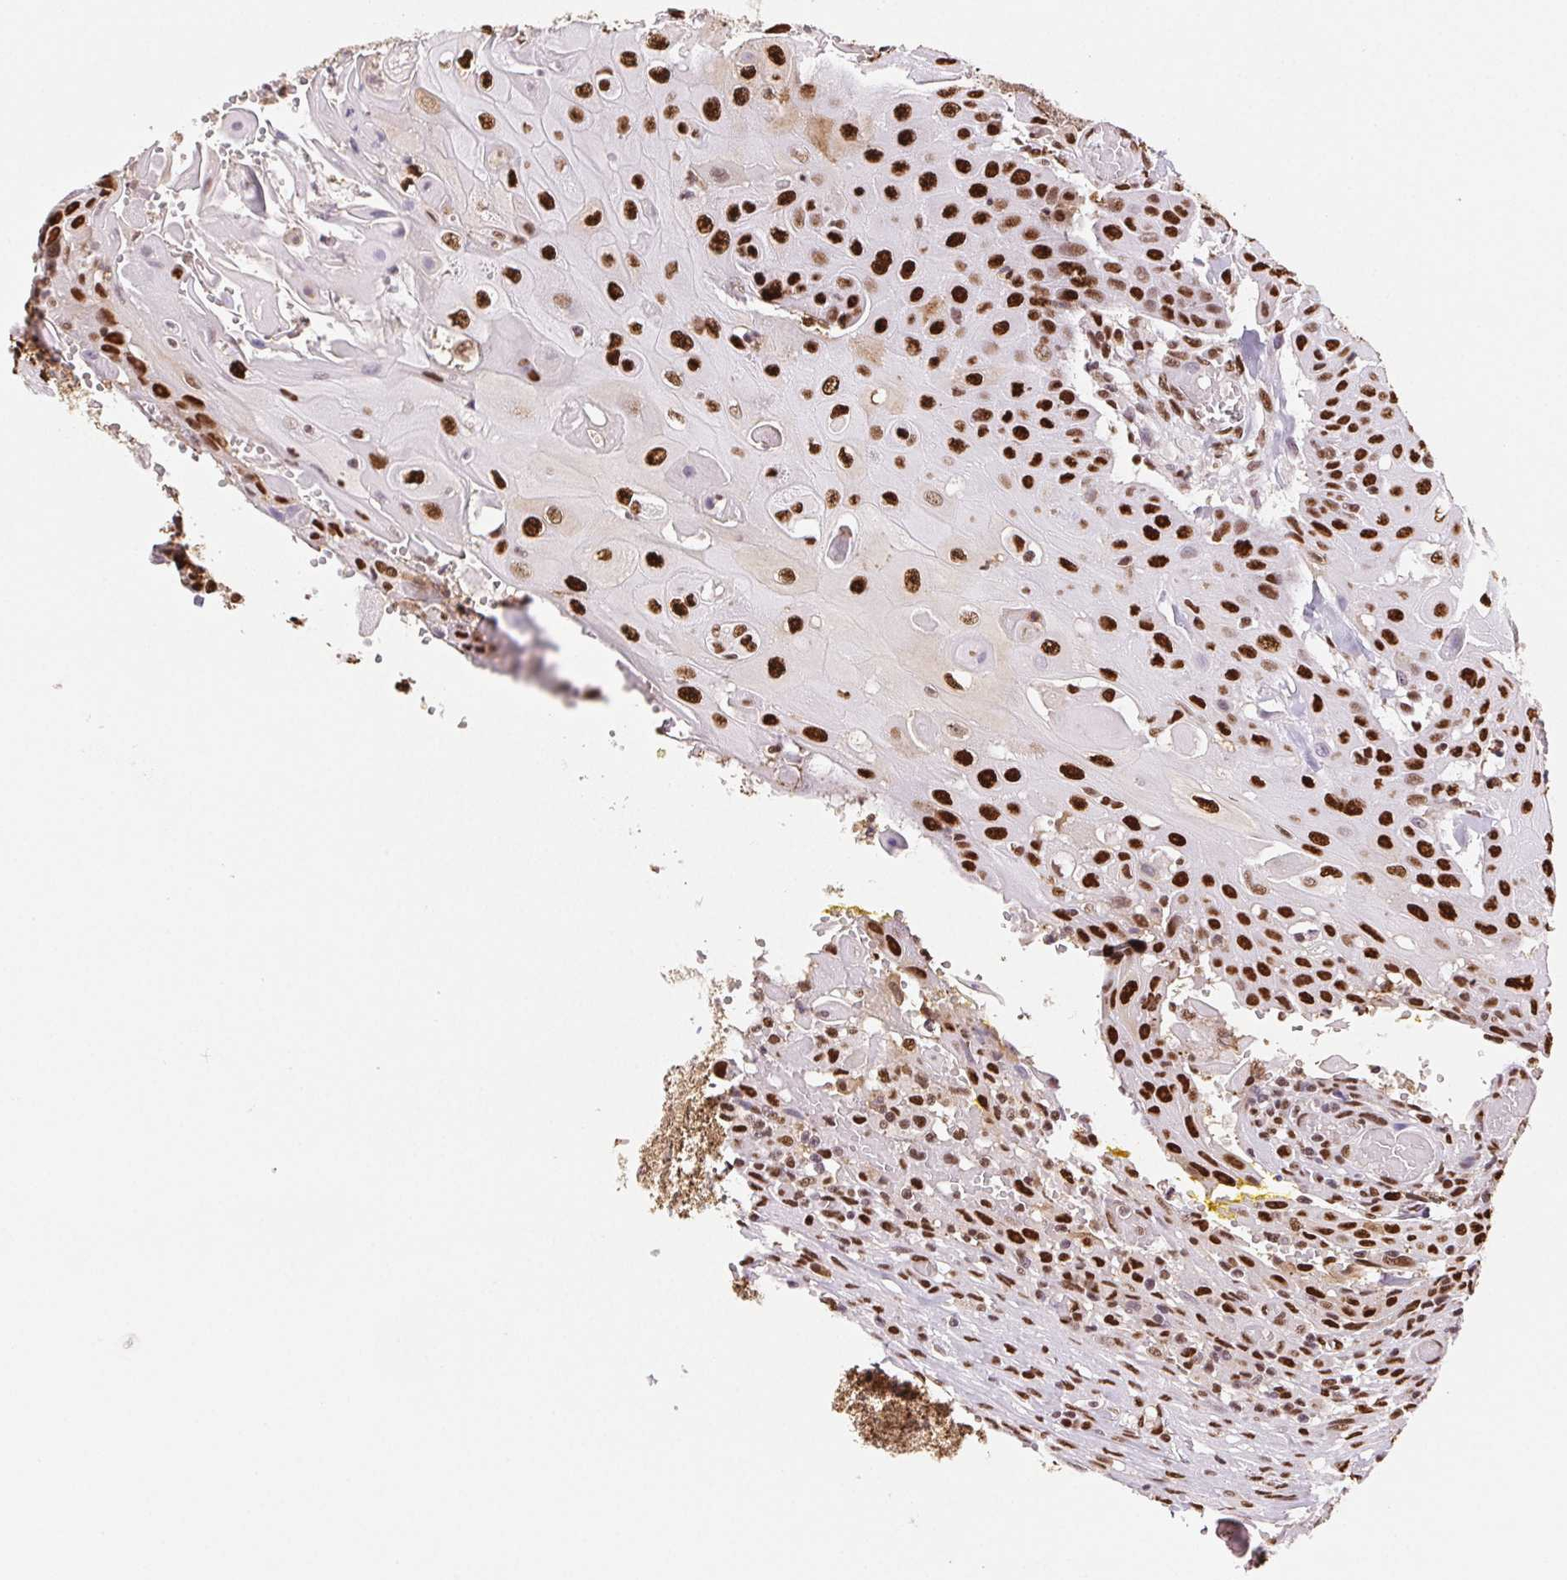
{"staining": {"intensity": "strong", "quantity": ">75%", "location": "nuclear"}, "tissue": "head and neck cancer", "cell_type": "Tumor cells", "image_type": "cancer", "snomed": [{"axis": "morphology", "description": "Normal tissue, NOS"}, {"axis": "morphology", "description": "Squamous cell carcinoma, NOS"}, {"axis": "topography", "description": "Oral tissue"}, {"axis": "topography", "description": "Head-Neck"}], "caption": "Brown immunohistochemical staining in human head and neck cancer exhibits strong nuclear staining in about >75% of tumor cells. The staining was performed using DAB (3,3'-diaminobenzidine), with brown indicating positive protein expression. Nuclei are stained blue with hematoxylin.", "gene": "SET", "patient": {"sex": "female", "age": 55}}